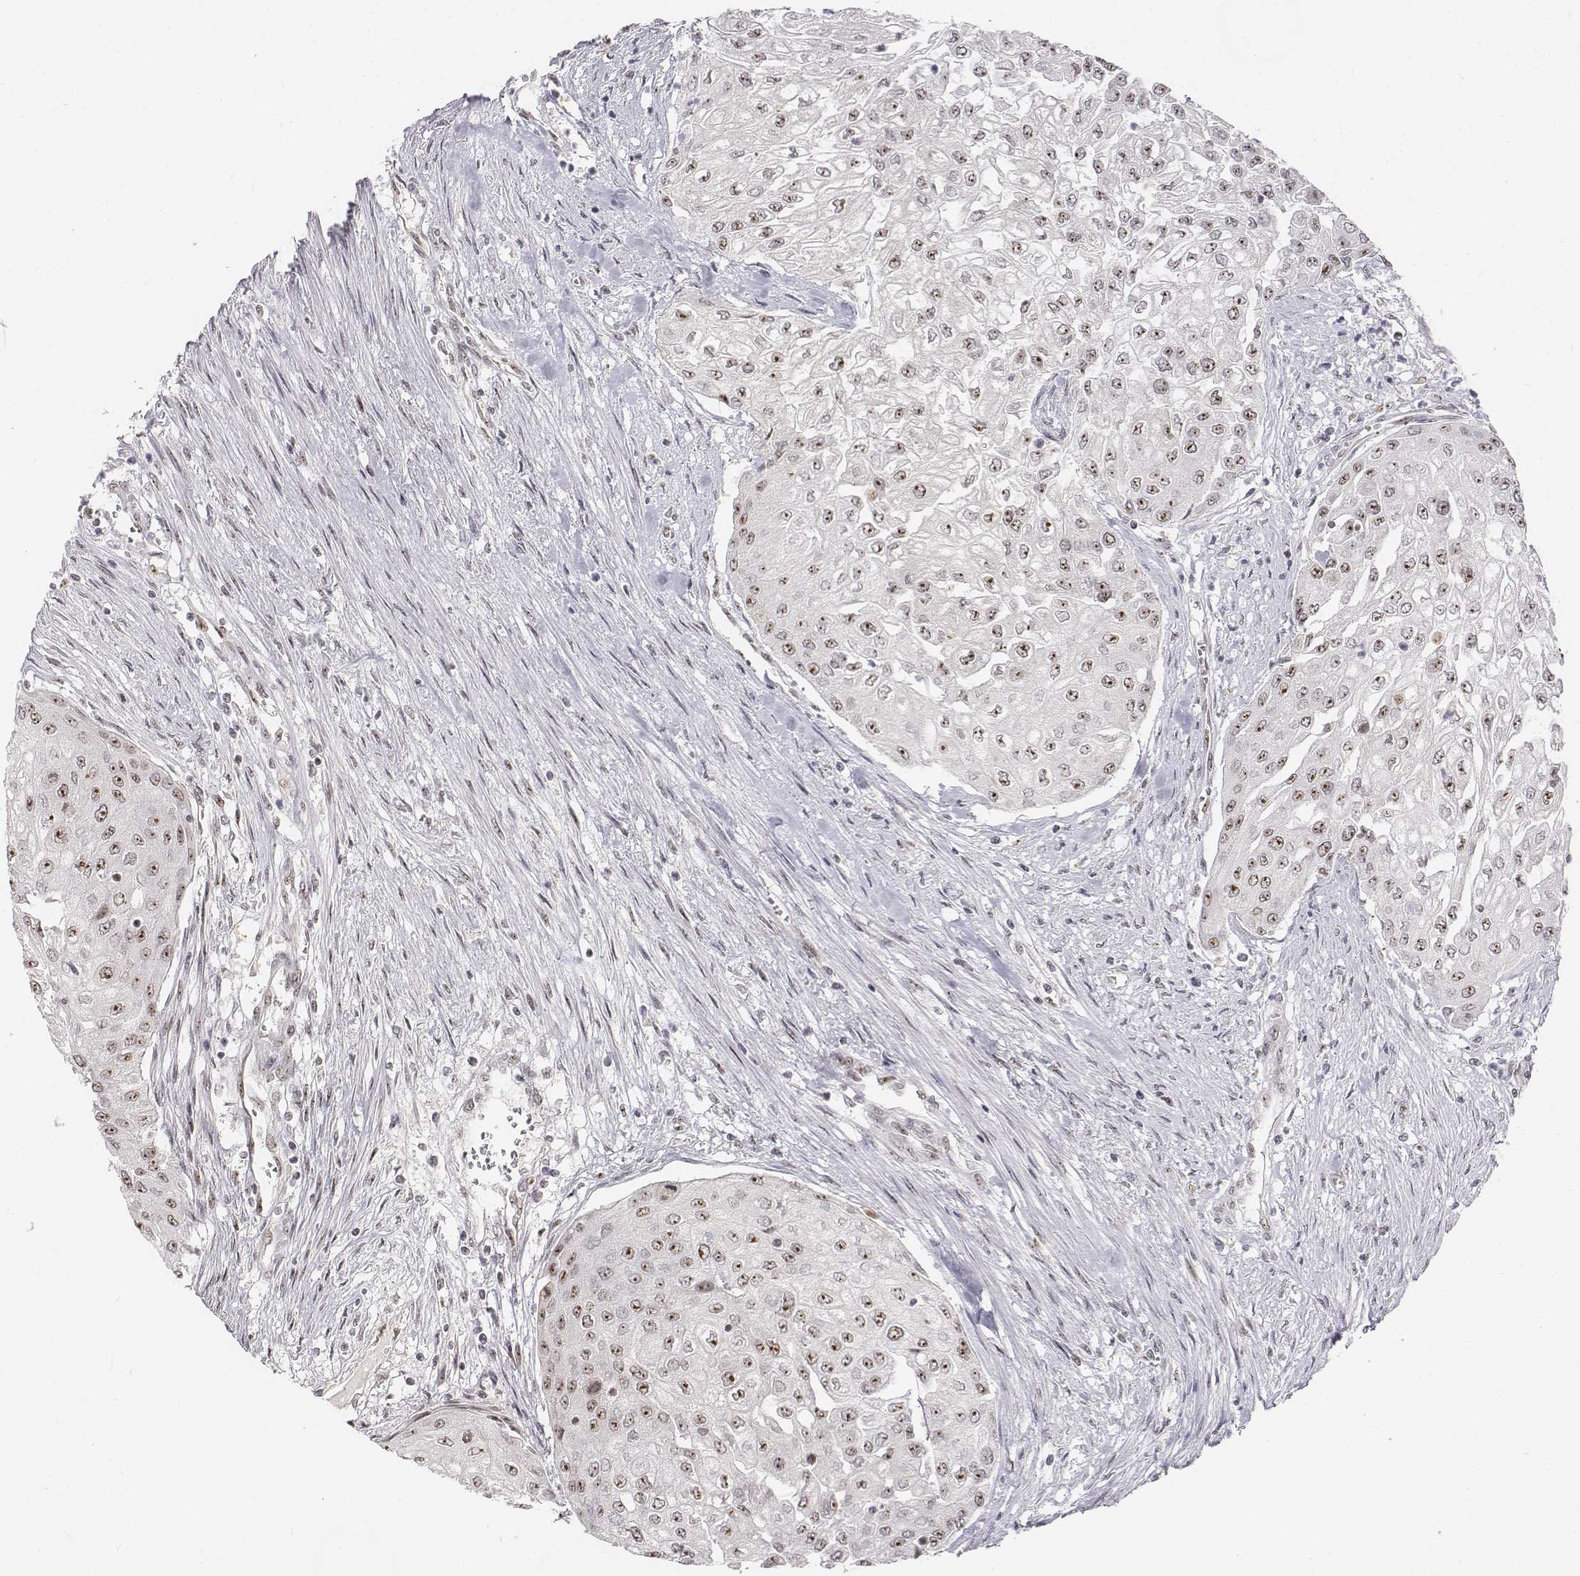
{"staining": {"intensity": "weak", "quantity": ">75%", "location": "nuclear"}, "tissue": "urothelial cancer", "cell_type": "Tumor cells", "image_type": "cancer", "snomed": [{"axis": "morphology", "description": "Urothelial carcinoma, High grade"}, {"axis": "topography", "description": "Urinary bladder"}], "caption": "The histopathology image displays a brown stain indicating the presence of a protein in the nuclear of tumor cells in urothelial cancer.", "gene": "PHF6", "patient": {"sex": "male", "age": 62}}